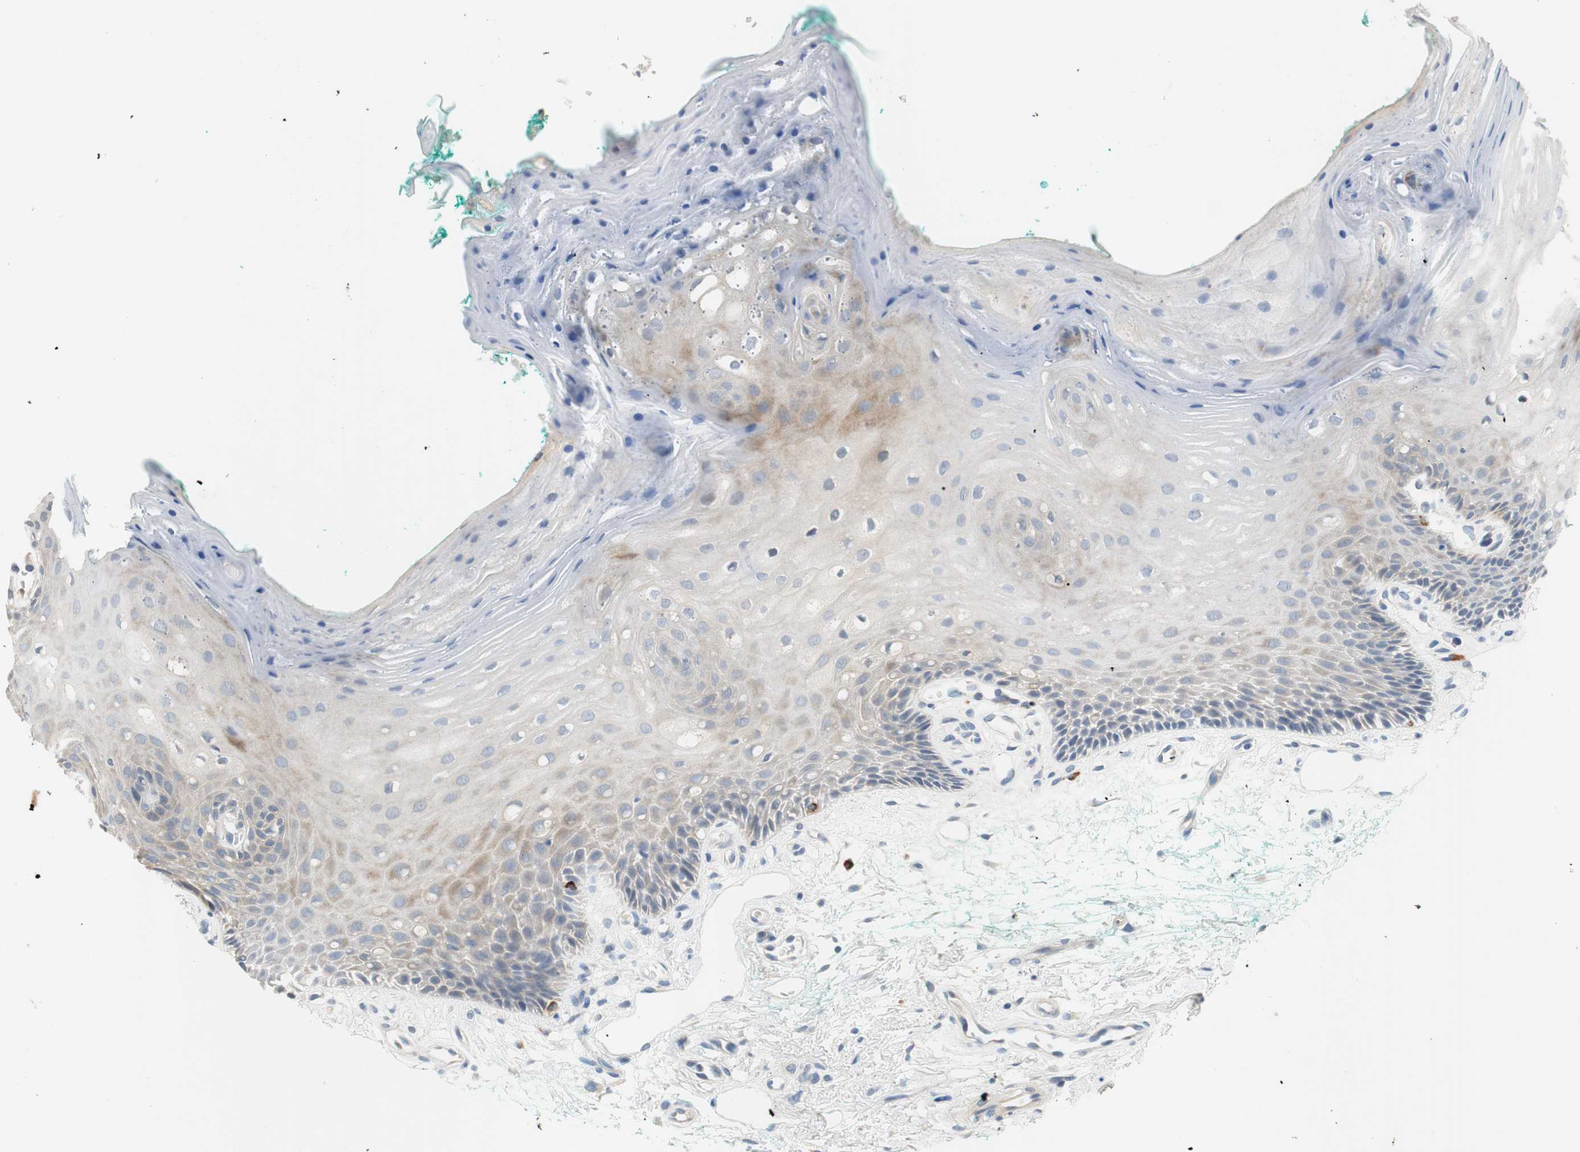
{"staining": {"intensity": "weak", "quantity": "25%-75%", "location": "cytoplasmic/membranous"}, "tissue": "oral mucosa", "cell_type": "Squamous epithelial cells", "image_type": "normal", "snomed": [{"axis": "morphology", "description": "Normal tissue, NOS"}, {"axis": "topography", "description": "Skeletal muscle"}, {"axis": "topography", "description": "Oral tissue"}, {"axis": "topography", "description": "Peripheral nerve tissue"}], "caption": "Oral mucosa stained for a protein (brown) demonstrates weak cytoplasmic/membranous positive expression in about 25%-75% of squamous epithelial cells.", "gene": "COL12A1", "patient": {"sex": "female", "age": 84}}